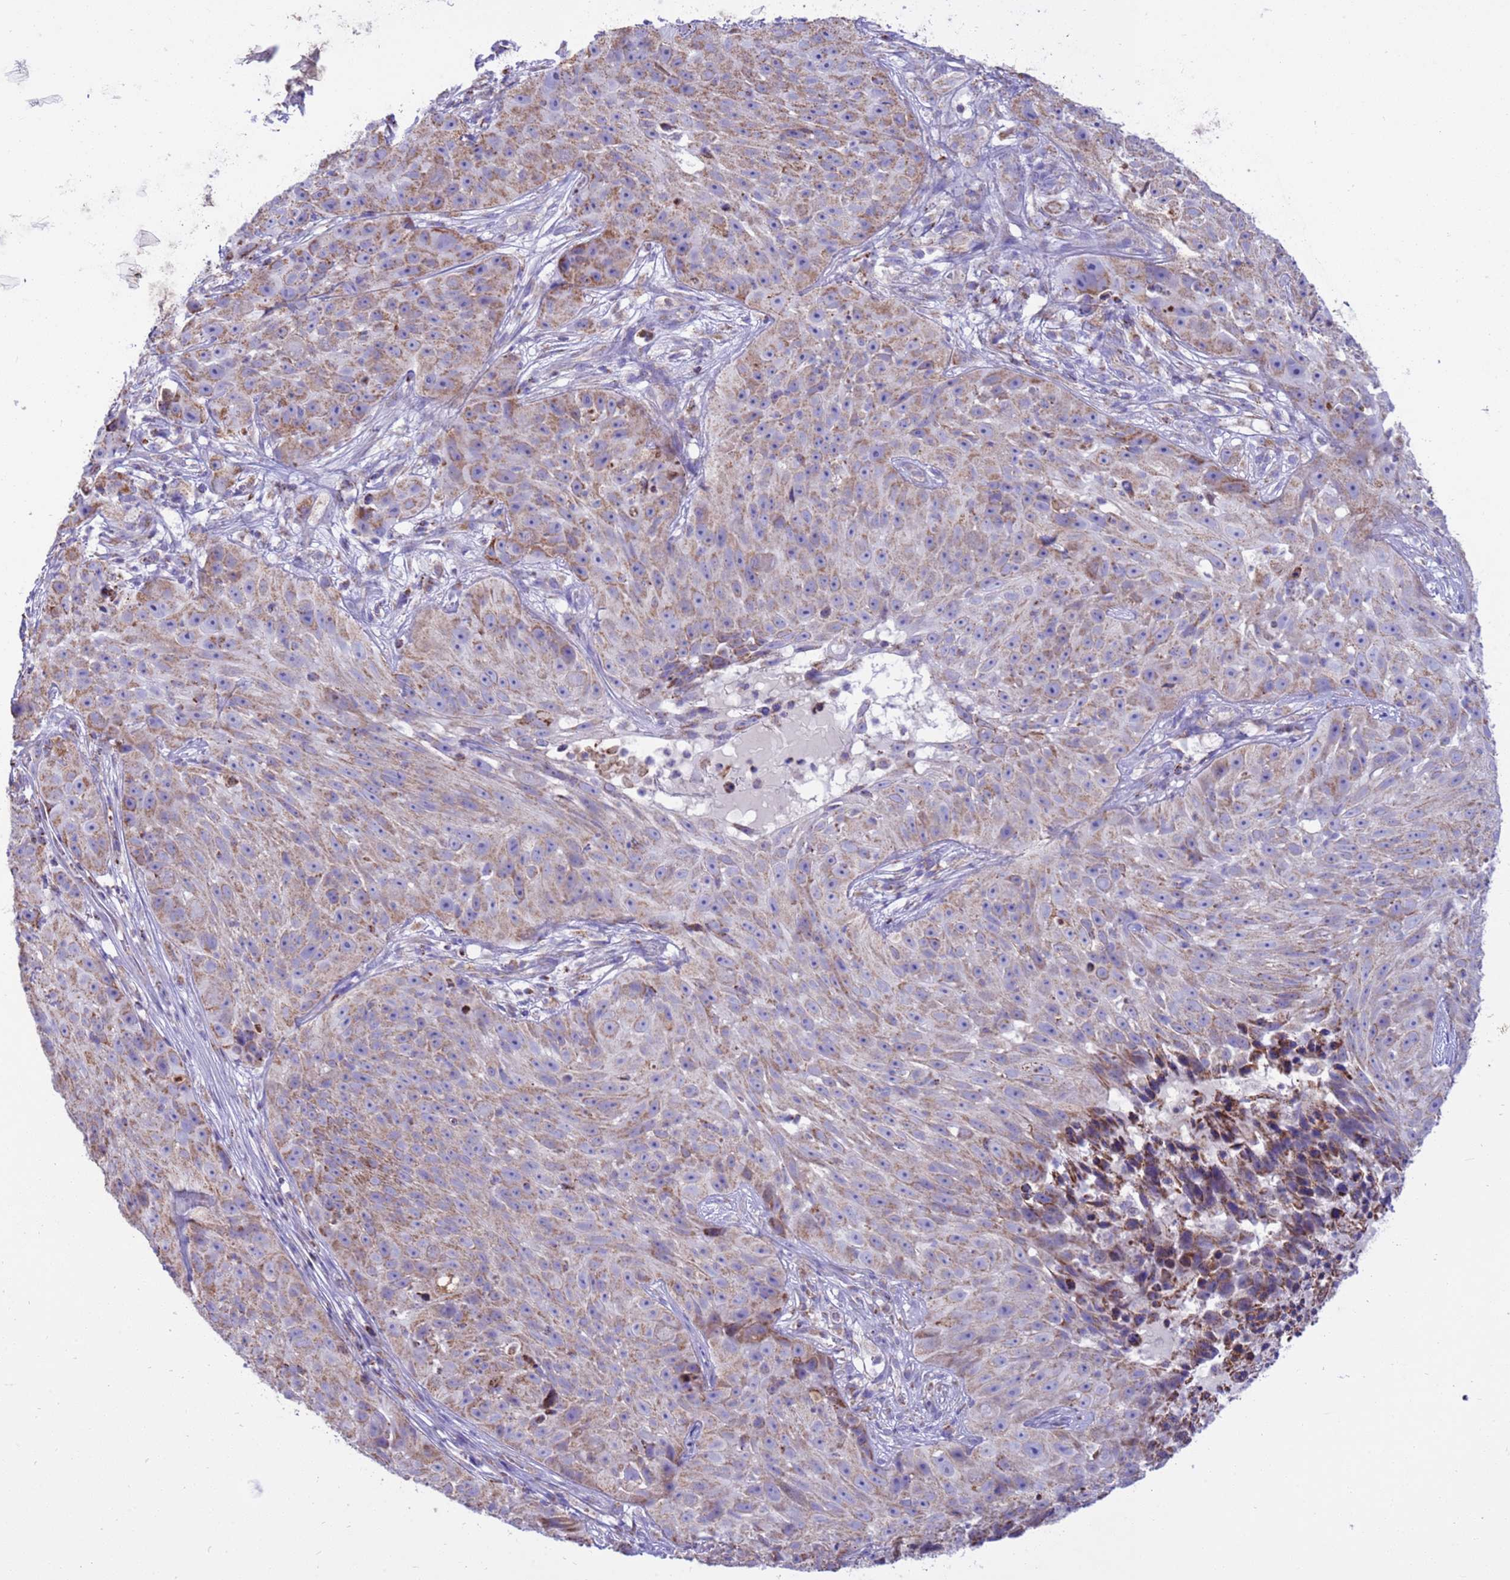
{"staining": {"intensity": "moderate", "quantity": "25%-75%", "location": "cytoplasmic/membranous"}, "tissue": "skin cancer", "cell_type": "Tumor cells", "image_type": "cancer", "snomed": [{"axis": "morphology", "description": "Squamous cell carcinoma, NOS"}, {"axis": "topography", "description": "Skin"}], "caption": "Protein analysis of squamous cell carcinoma (skin) tissue shows moderate cytoplasmic/membranous expression in approximately 25%-75% of tumor cells.", "gene": "RNF165", "patient": {"sex": "female", "age": 87}}